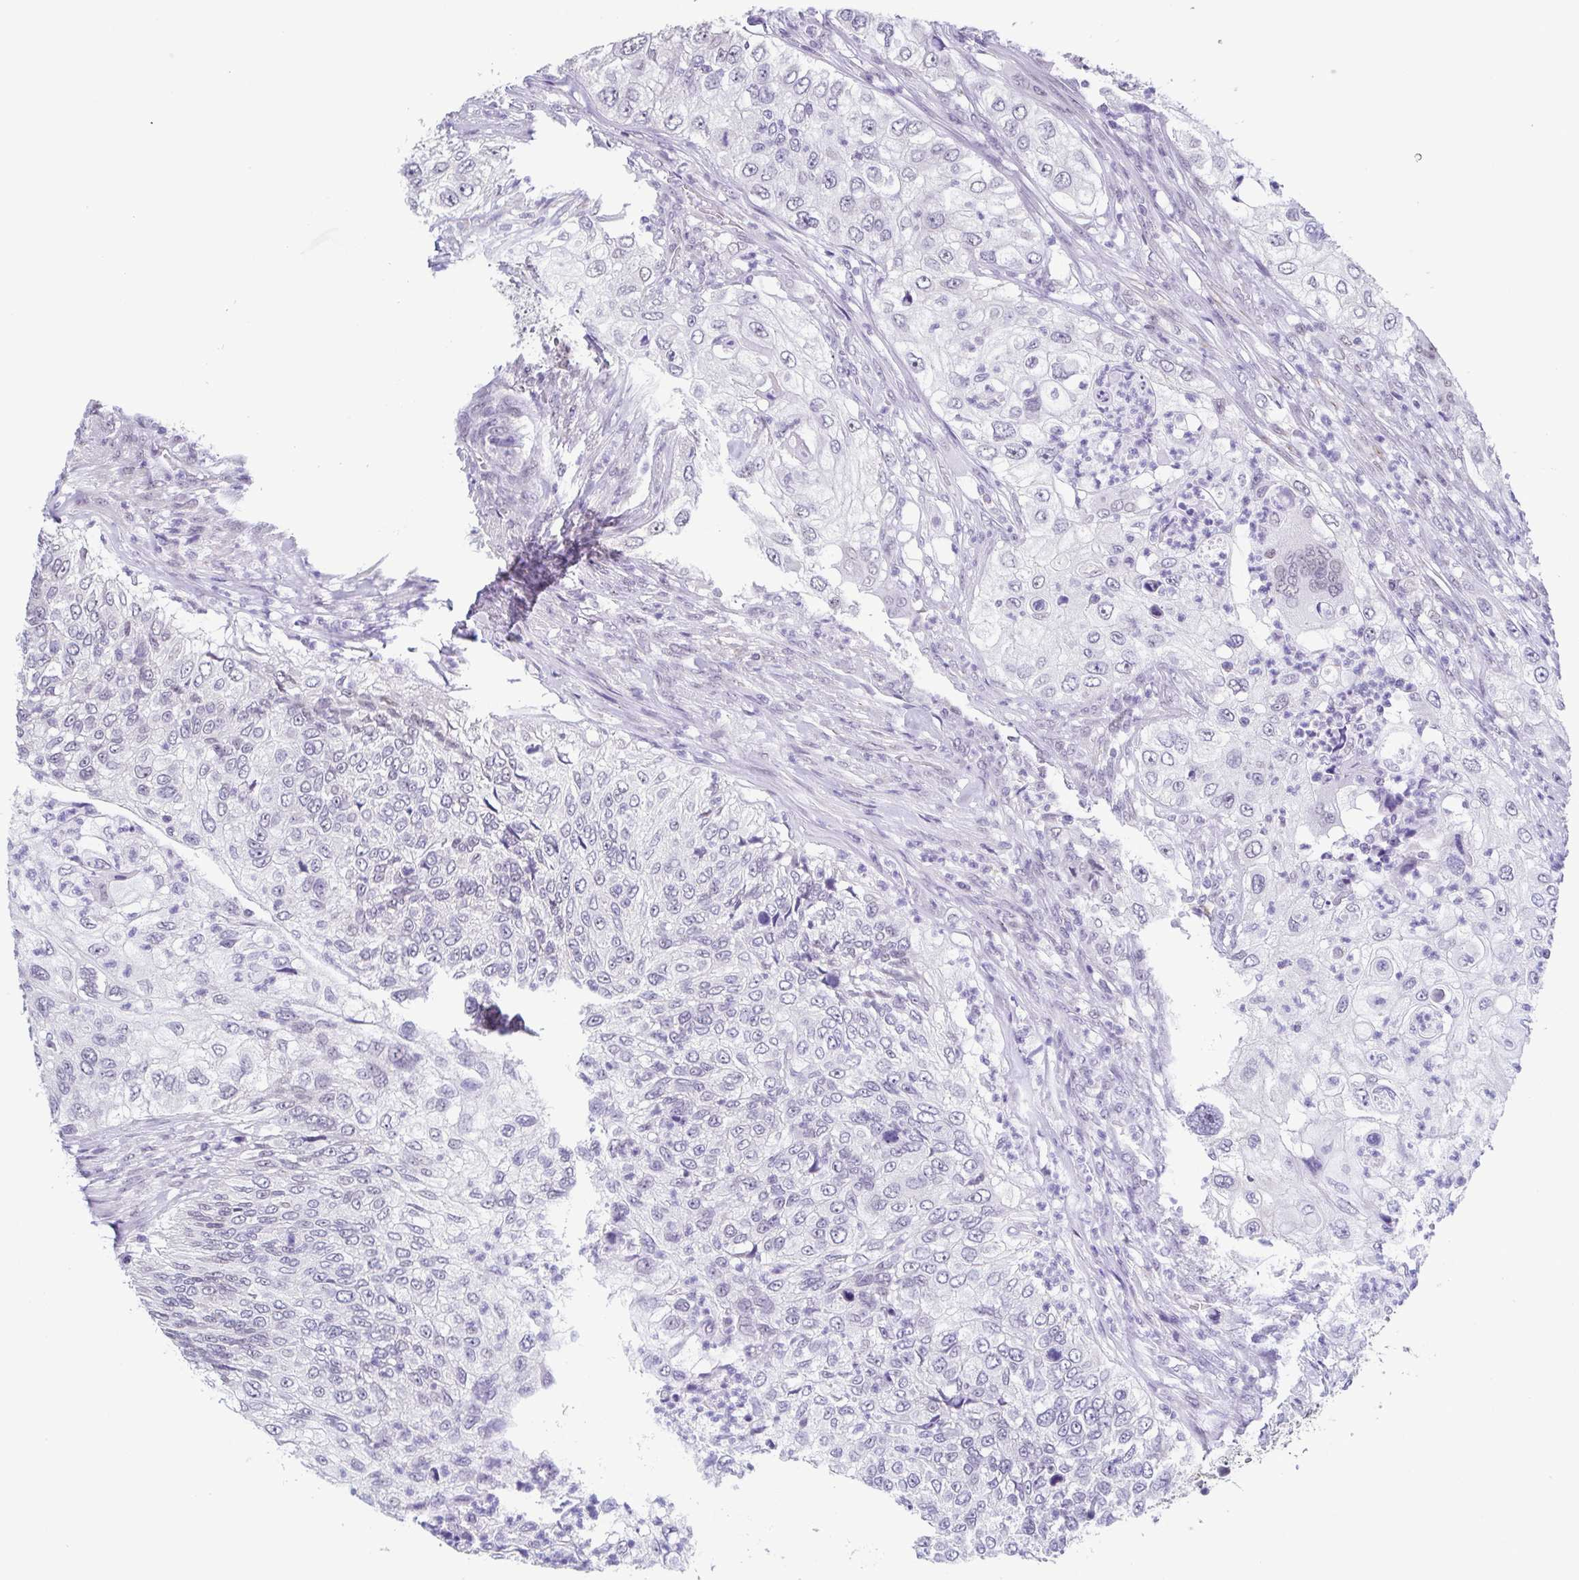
{"staining": {"intensity": "negative", "quantity": "none", "location": "none"}, "tissue": "urothelial cancer", "cell_type": "Tumor cells", "image_type": "cancer", "snomed": [{"axis": "morphology", "description": "Urothelial carcinoma, High grade"}, {"axis": "topography", "description": "Urinary bladder"}], "caption": "High power microscopy micrograph of an immunohistochemistry micrograph of urothelial cancer, revealing no significant expression in tumor cells.", "gene": "TMEM92", "patient": {"sex": "female", "age": 60}}